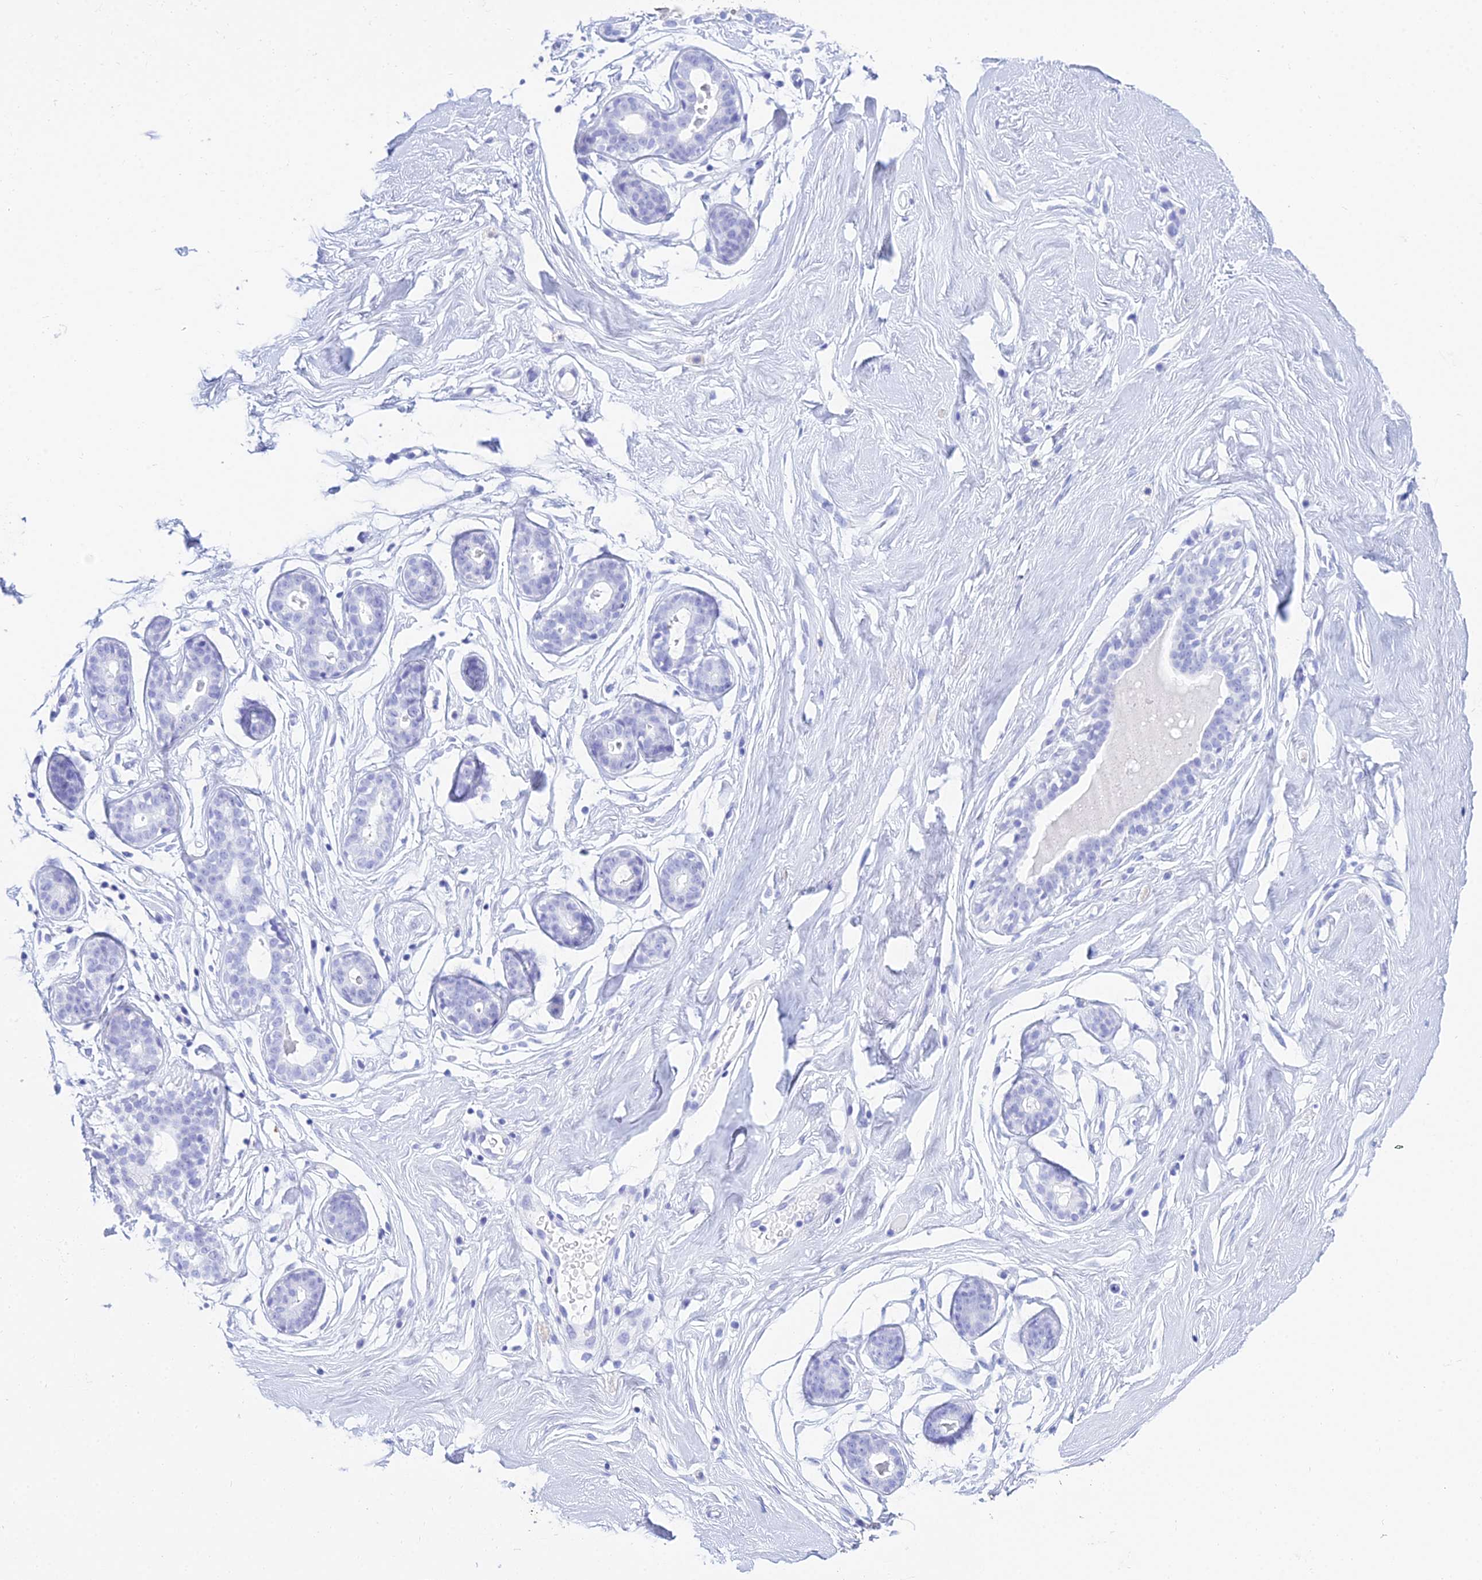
{"staining": {"intensity": "negative", "quantity": "none", "location": "none"}, "tissue": "breast", "cell_type": "Adipocytes", "image_type": "normal", "snomed": [{"axis": "morphology", "description": "Normal tissue, NOS"}, {"axis": "morphology", "description": "Adenoma, NOS"}, {"axis": "topography", "description": "Breast"}], "caption": "DAB (3,3'-diaminobenzidine) immunohistochemical staining of unremarkable human breast displays no significant staining in adipocytes.", "gene": "PATE4", "patient": {"sex": "female", "age": 23}}